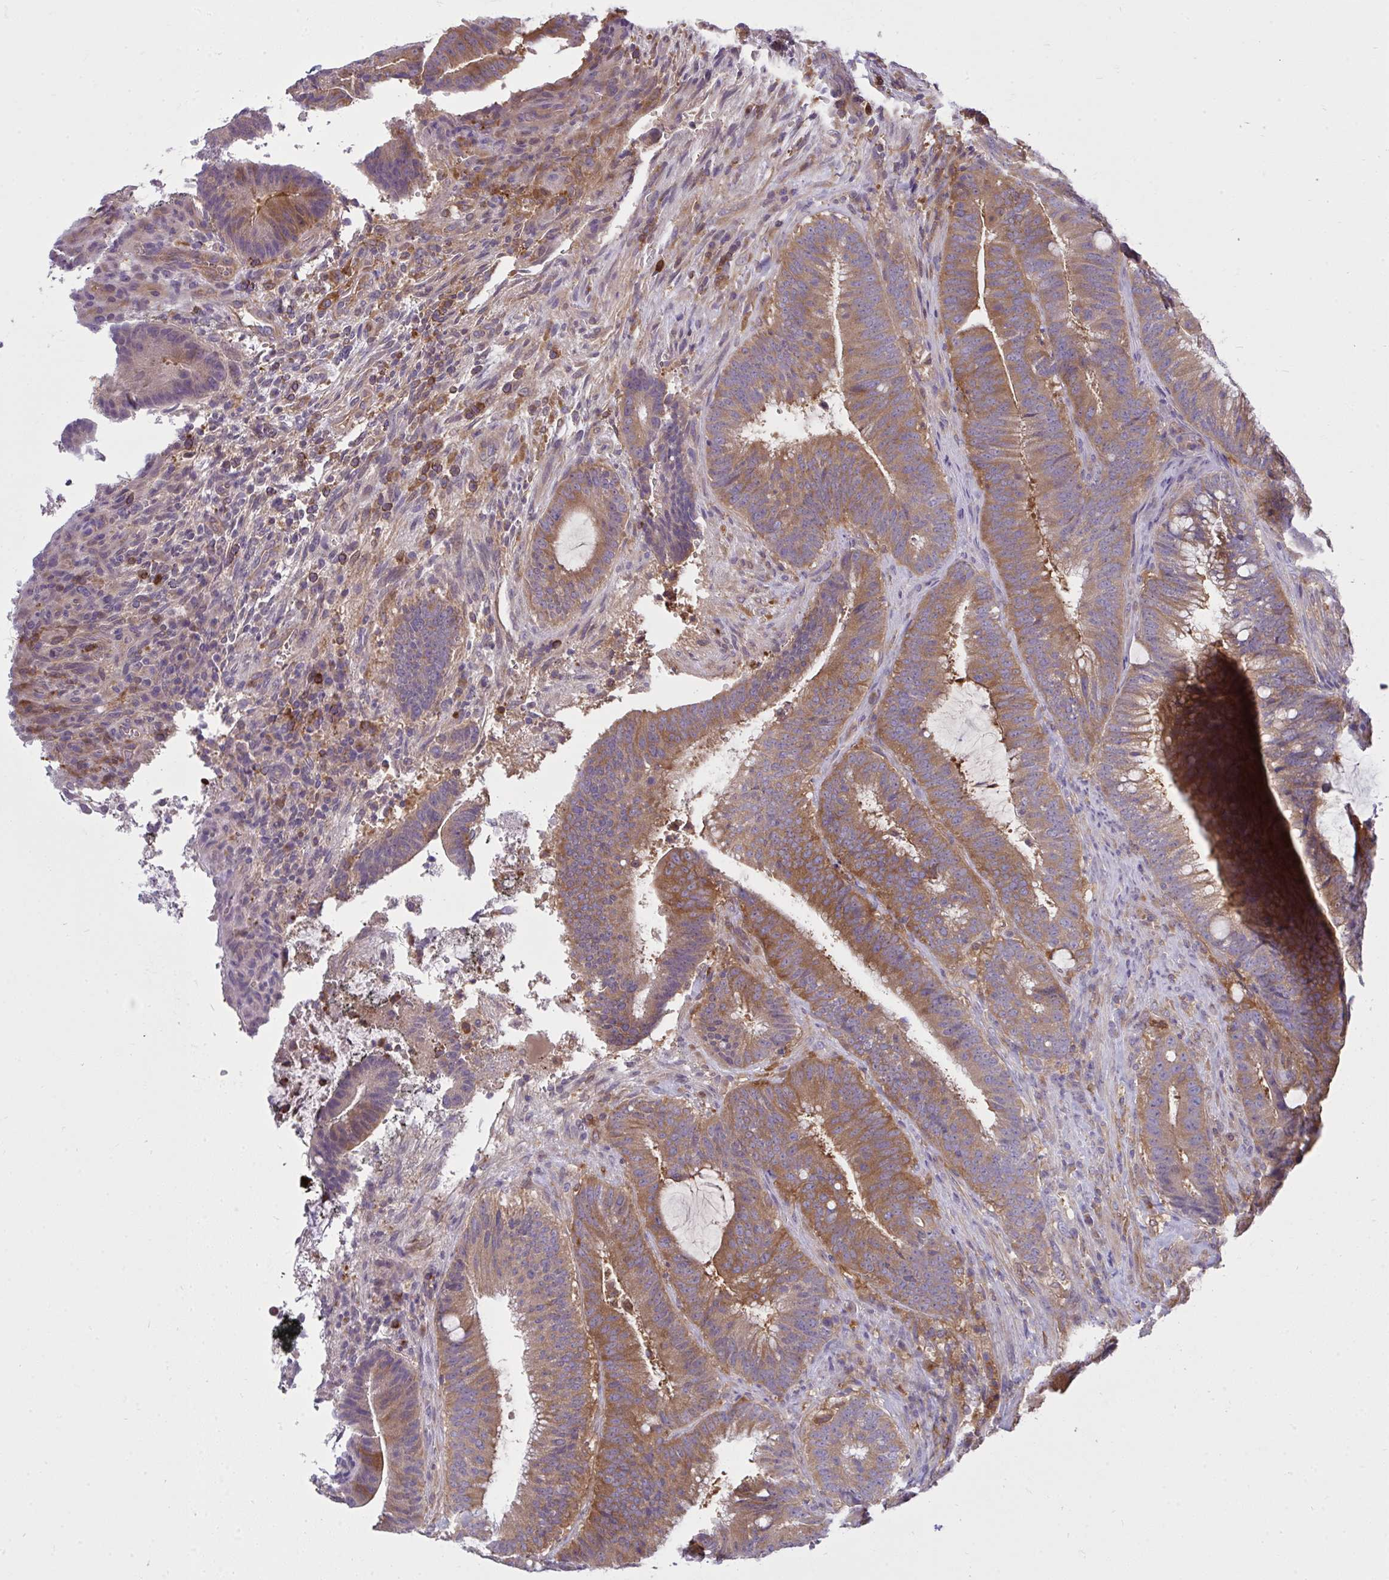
{"staining": {"intensity": "moderate", "quantity": ">75%", "location": "cytoplasmic/membranous"}, "tissue": "colorectal cancer", "cell_type": "Tumor cells", "image_type": "cancer", "snomed": [{"axis": "morphology", "description": "Adenocarcinoma, NOS"}, {"axis": "topography", "description": "Colon"}], "caption": "Immunohistochemical staining of adenocarcinoma (colorectal) displays moderate cytoplasmic/membranous protein positivity in approximately >75% of tumor cells. Ihc stains the protein in brown and the nuclei are stained blue.", "gene": "SLC30A6", "patient": {"sex": "female", "age": 43}}